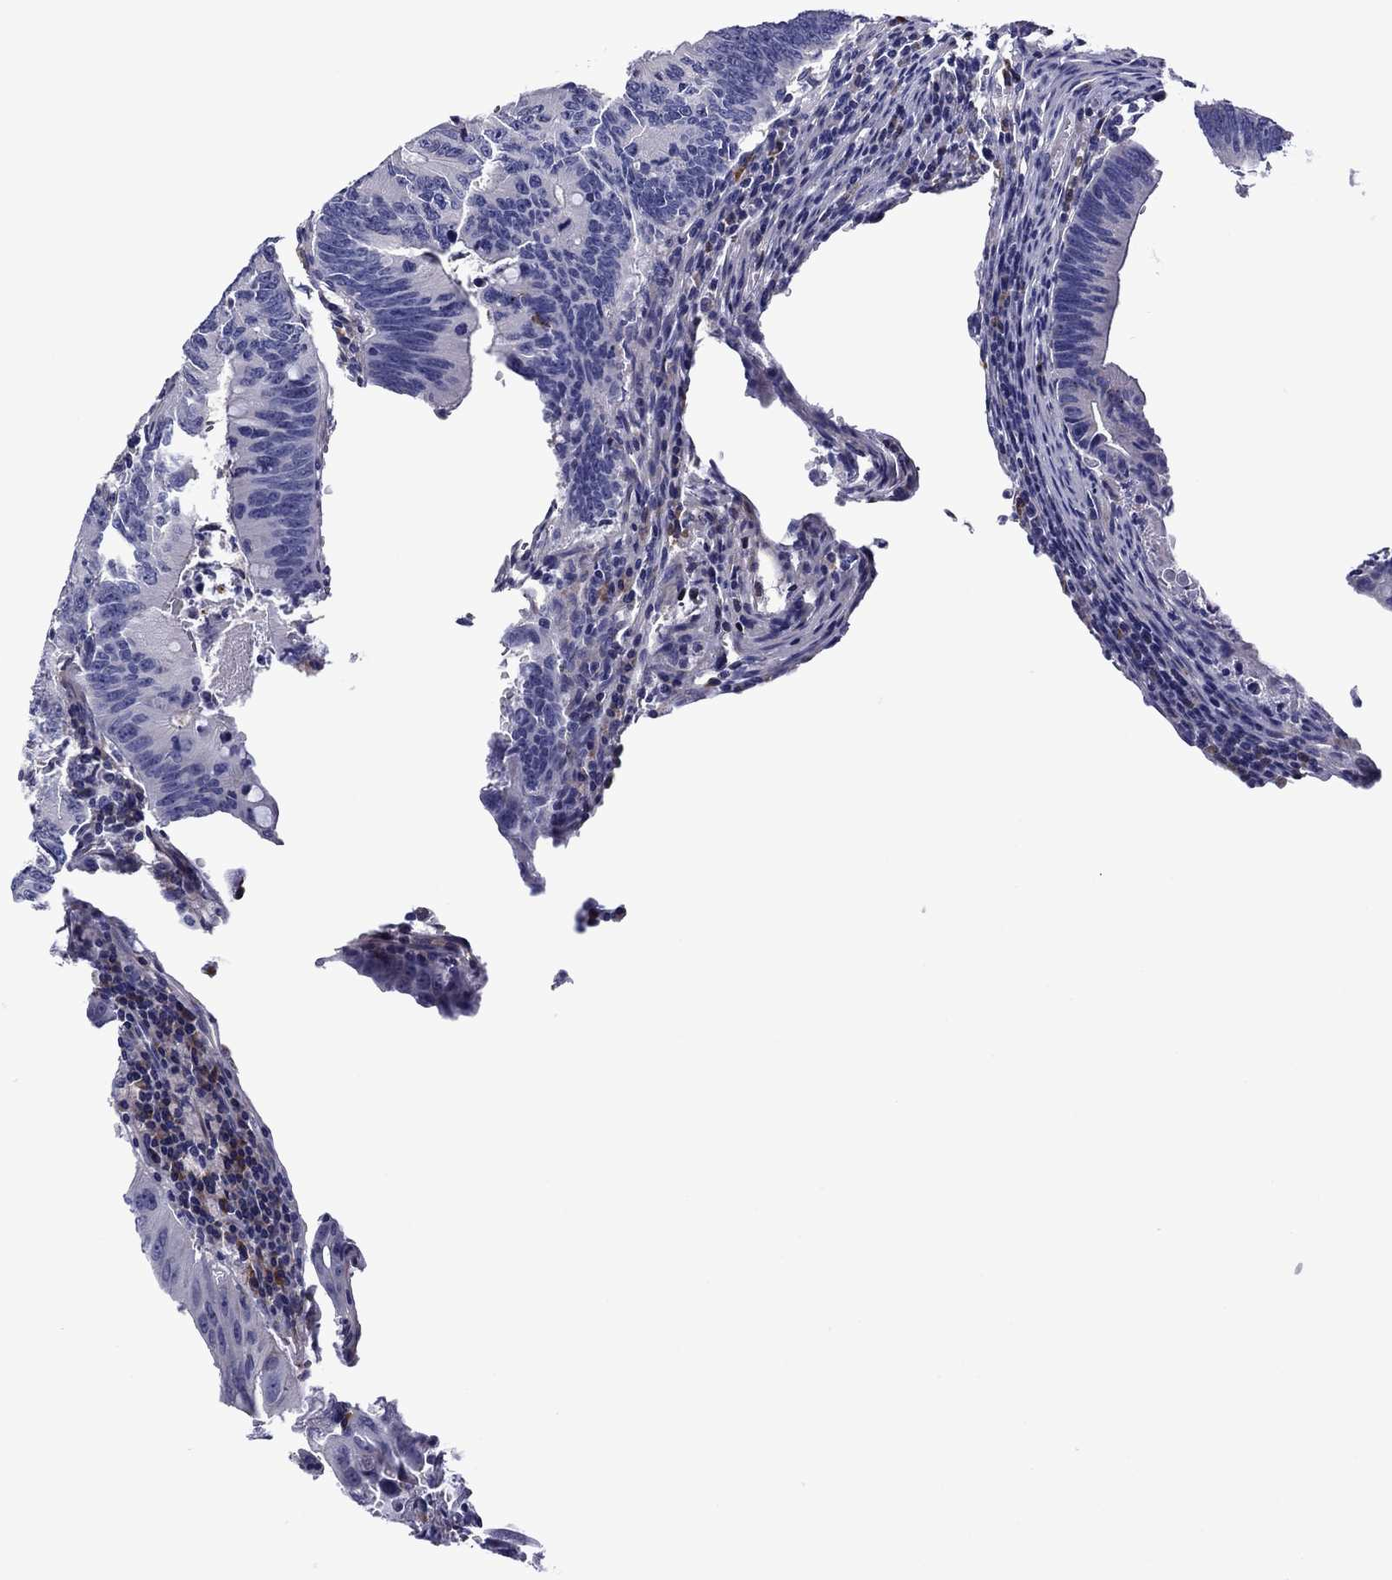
{"staining": {"intensity": "negative", "quantity": "none", "location": "none"}, "tissue": "colorectal cancer", "cell_type": "Tumor cells", "image_type": "cancer", "snomed": [{"axis": "morphology", "description": "Adenocarcinoma, NOS"}, {"axis": "topography", "description": "Colon"}], "caption": "IHC micrograph of human colorectal cancer stained for a protein (brown), which displays no expression in tumor cells.", "gene": "HSPG2", "patient": {"sex": "female", "age": 87}}